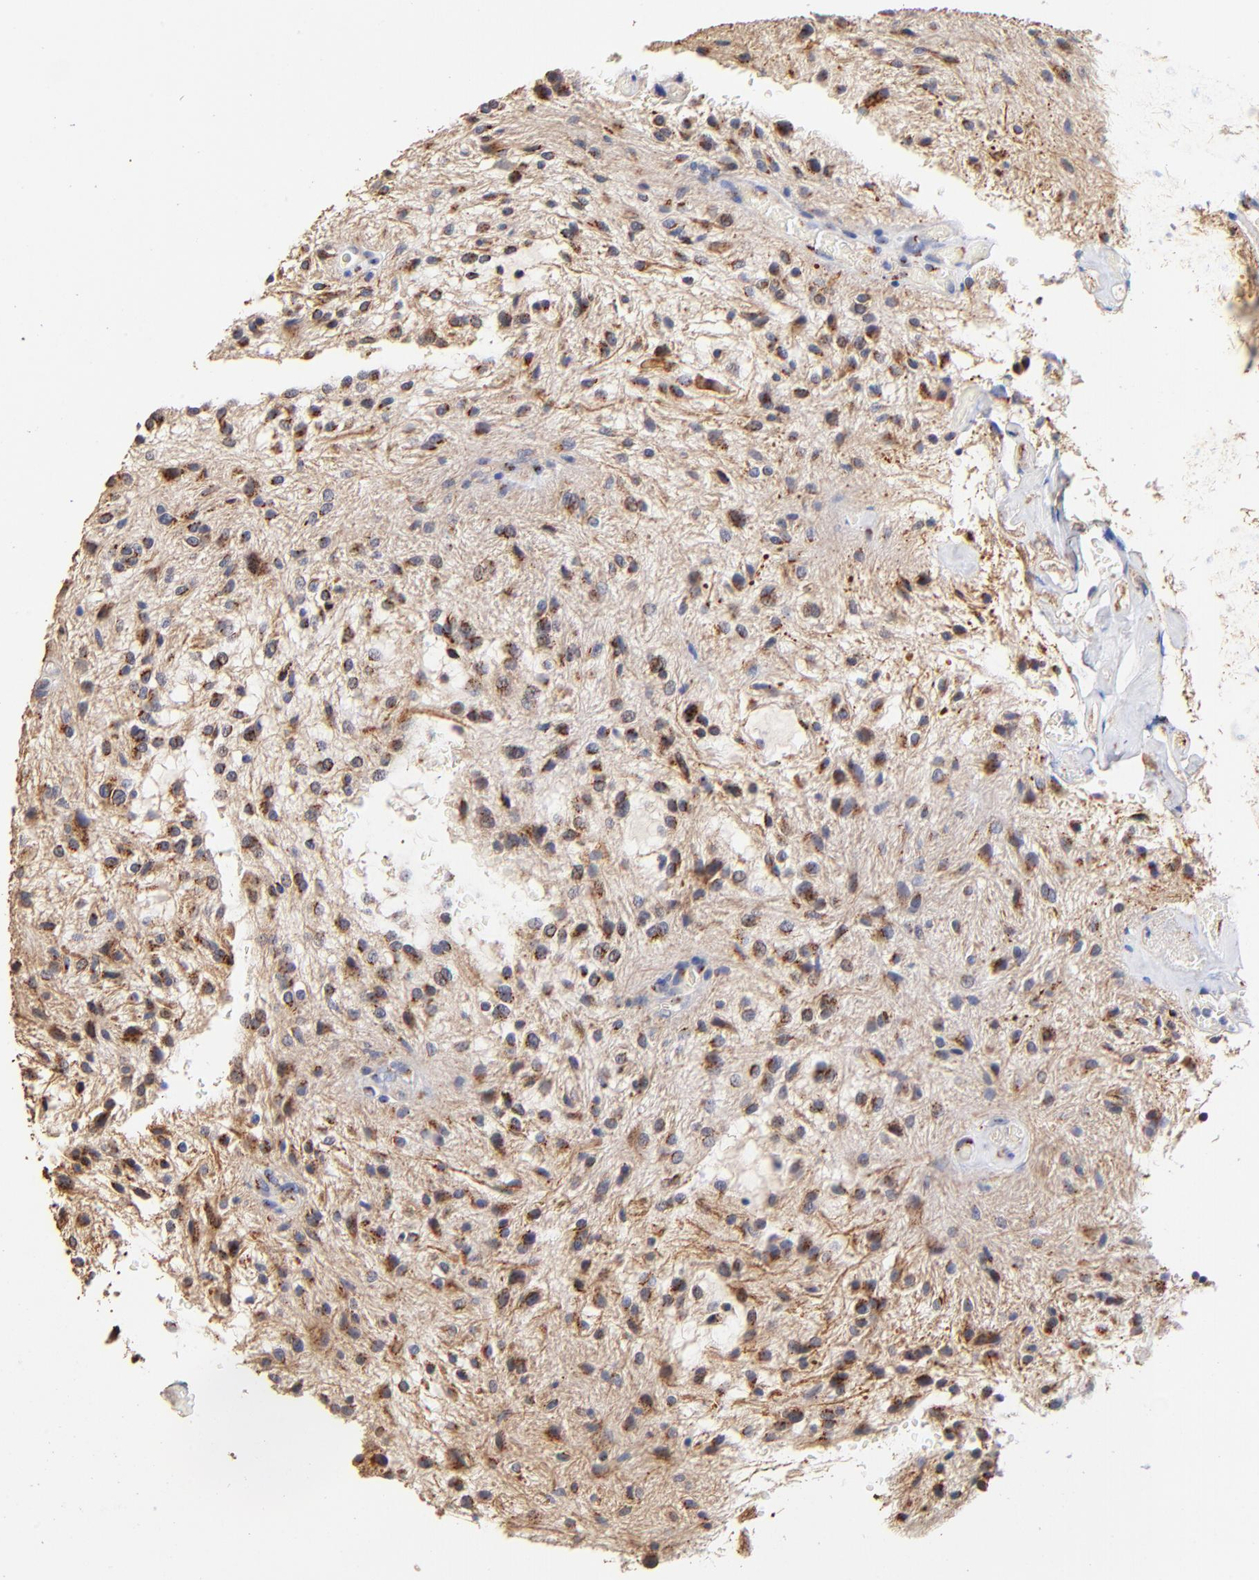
{"staining": {"intensity": "moderate", "quantity": ">75%", "location": "cytoplasmic/membranous"}, "tissue": "glioma", "cell_type": "Tumor cells", "image_type": "cancer", "snomed": [{"axis": "morphology", "description": "Glioma, malignant, NOS"}, {"axis": "topography", "description": "Cerebellum"}], "caption": "Glioma (malignant) was stained to show a protein in brown. There is medium levels of moderate cytoplasmic/membranous expression in about >75% of tumor cells.", "gene": "FMNL3", "patient": {"sex": "female", "age": 10}}